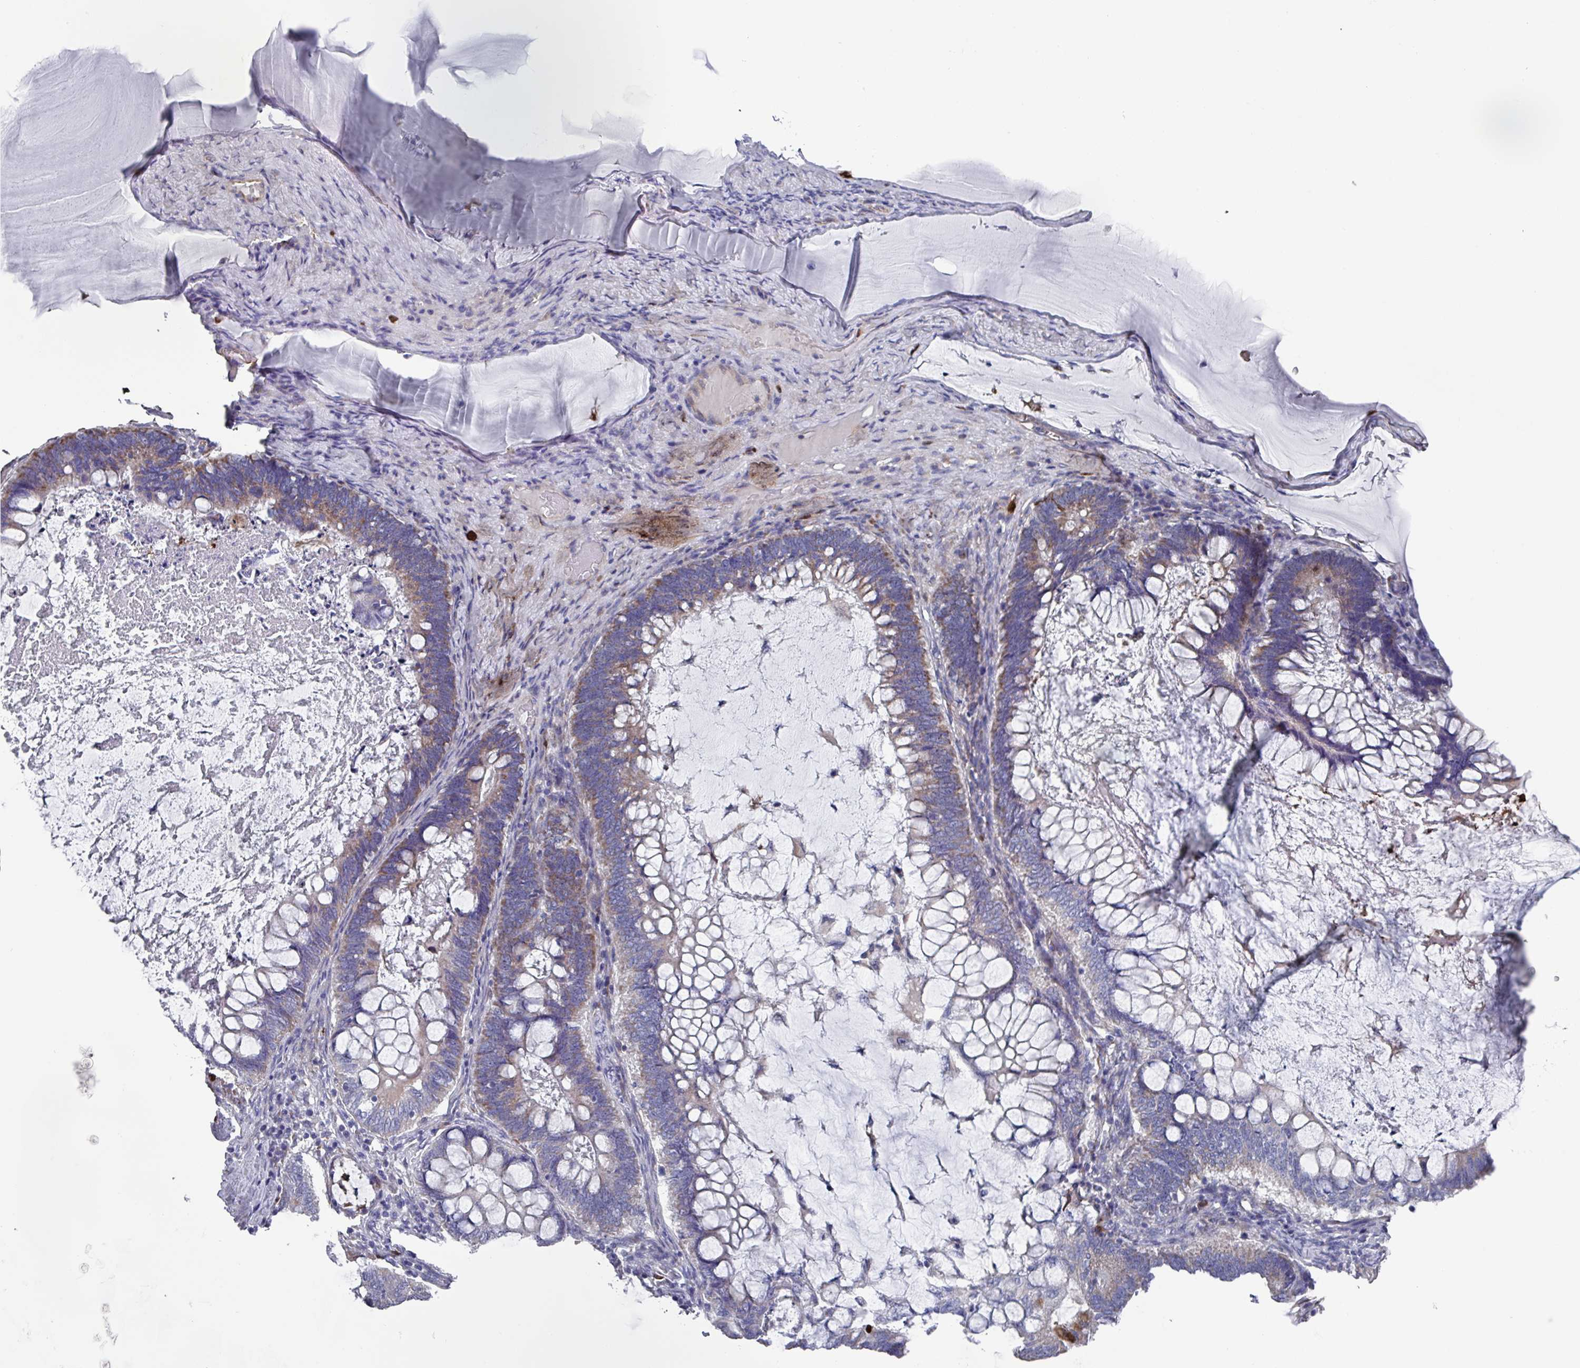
{"staining": {"intensity": "moderate", "quantity": "25%-75%", "location": "cytoplasmic/membranous"}, "tissue": "ovarian cancer", "cell_type": "Tumor cells", "image_type": "cancer", "snomed": [{"axis": "morphology", "description": "Cystadenocarcinoma, mucinous, NOS"}, {"axis": "topography", "description": "Ovary"}], "caption": "Immunohistochemistry (IHC) histopathology image of human ovarian mucinous cystadenocarcinoma stained for a protein (brown), which reveals medium levels of moderate cytoplasmic/membranous staining in about 25%-75% of tumor cells.", "gene": "UQCC2", "patient": {"sex": "female", "age": 61}}